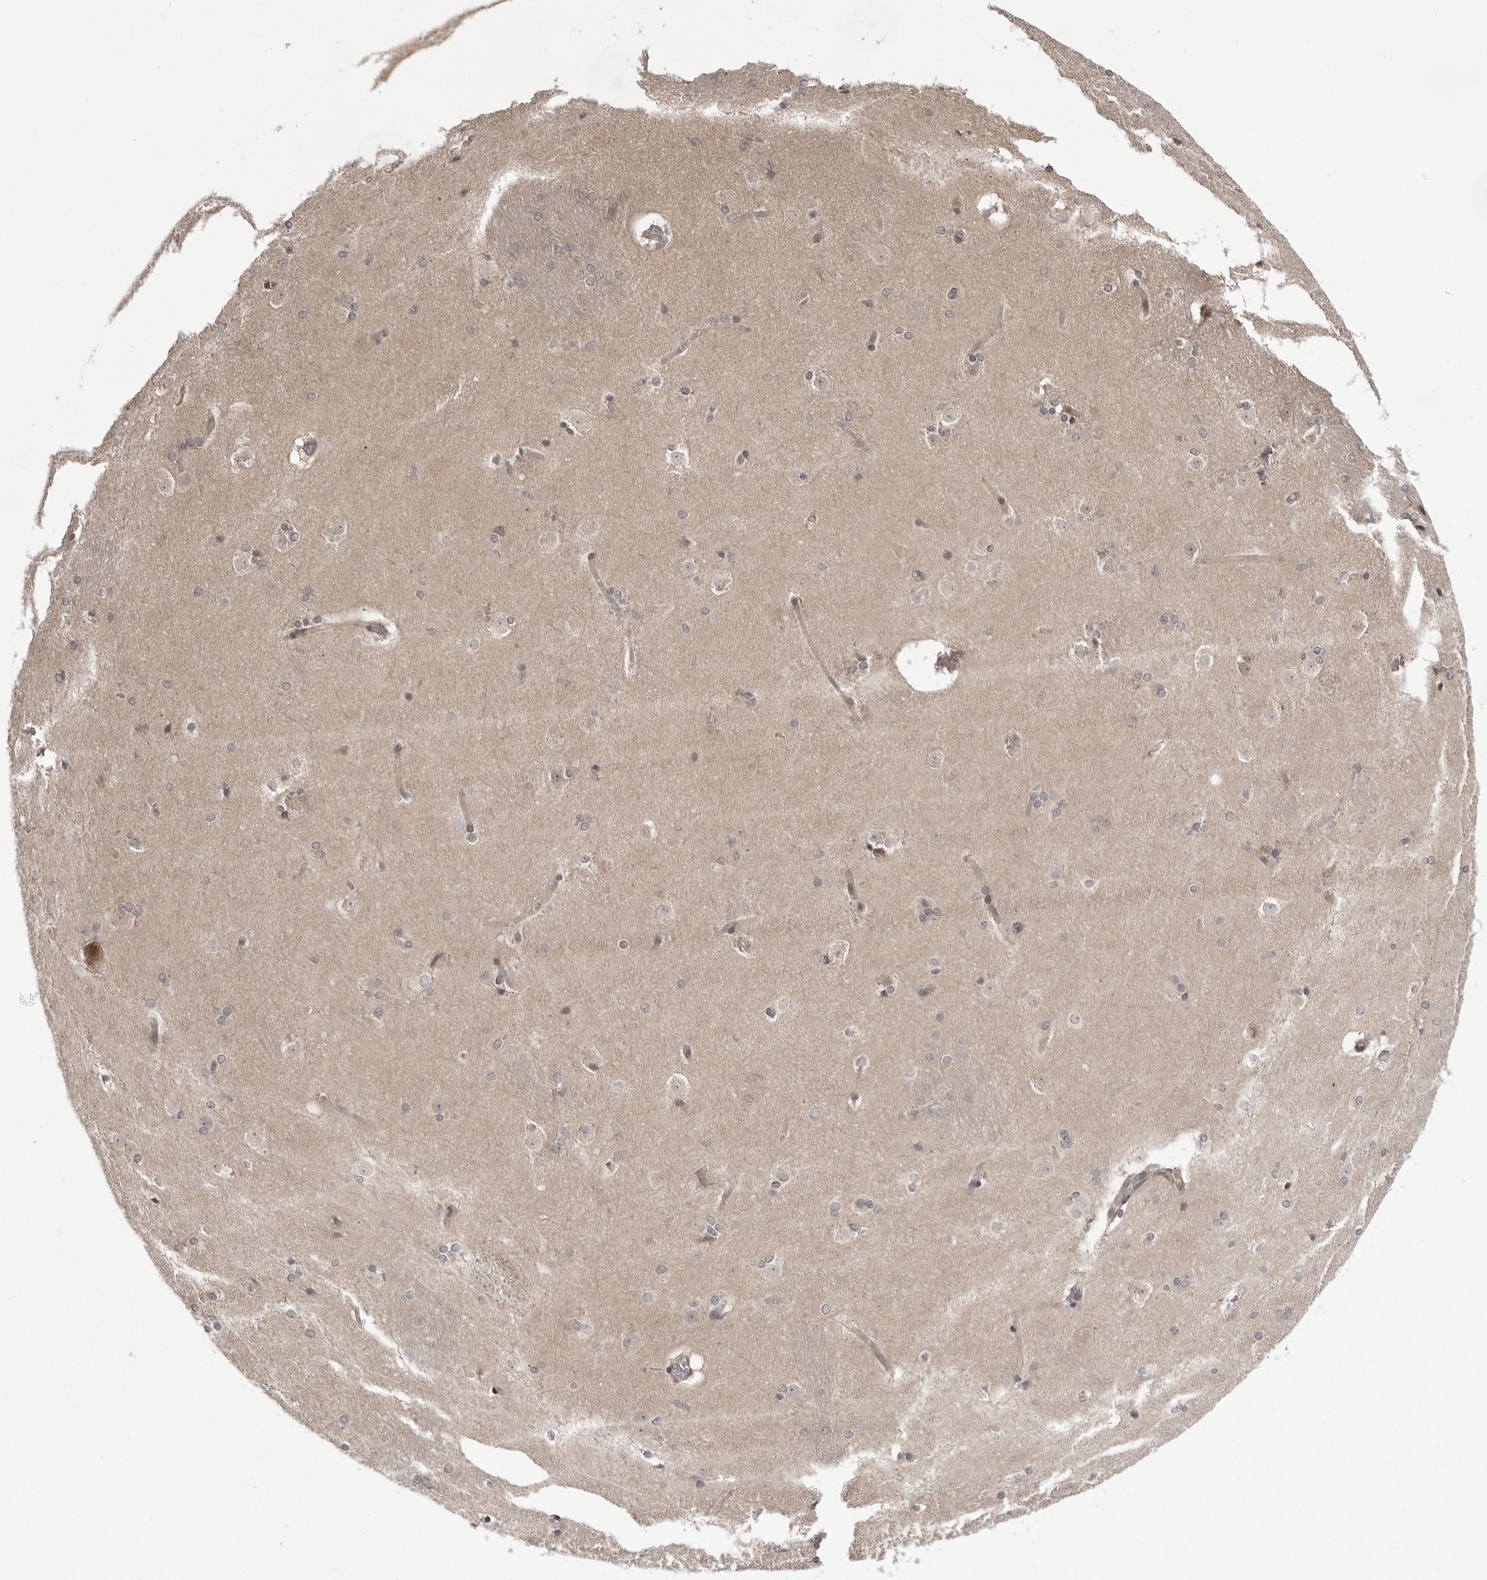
{"staining": {"intensity": "weak", "quantity": "<25%", "location": "cytoplasmic/membranous"}, "tissue": "caudate", "cell_type": "Glial cells", "image_type": "normal", "snomed": [{"axis": "morphology", "description": "Normal tissue, NOS"}, {"axis": "topography", "description": "Lateral ventricle wall"}], "caption": "Protein analysis of unremarkable caudate reveals no significant expression in glial cells.", "gene": "PTK2B", "patient": {"sex": "female", "age": 19}}